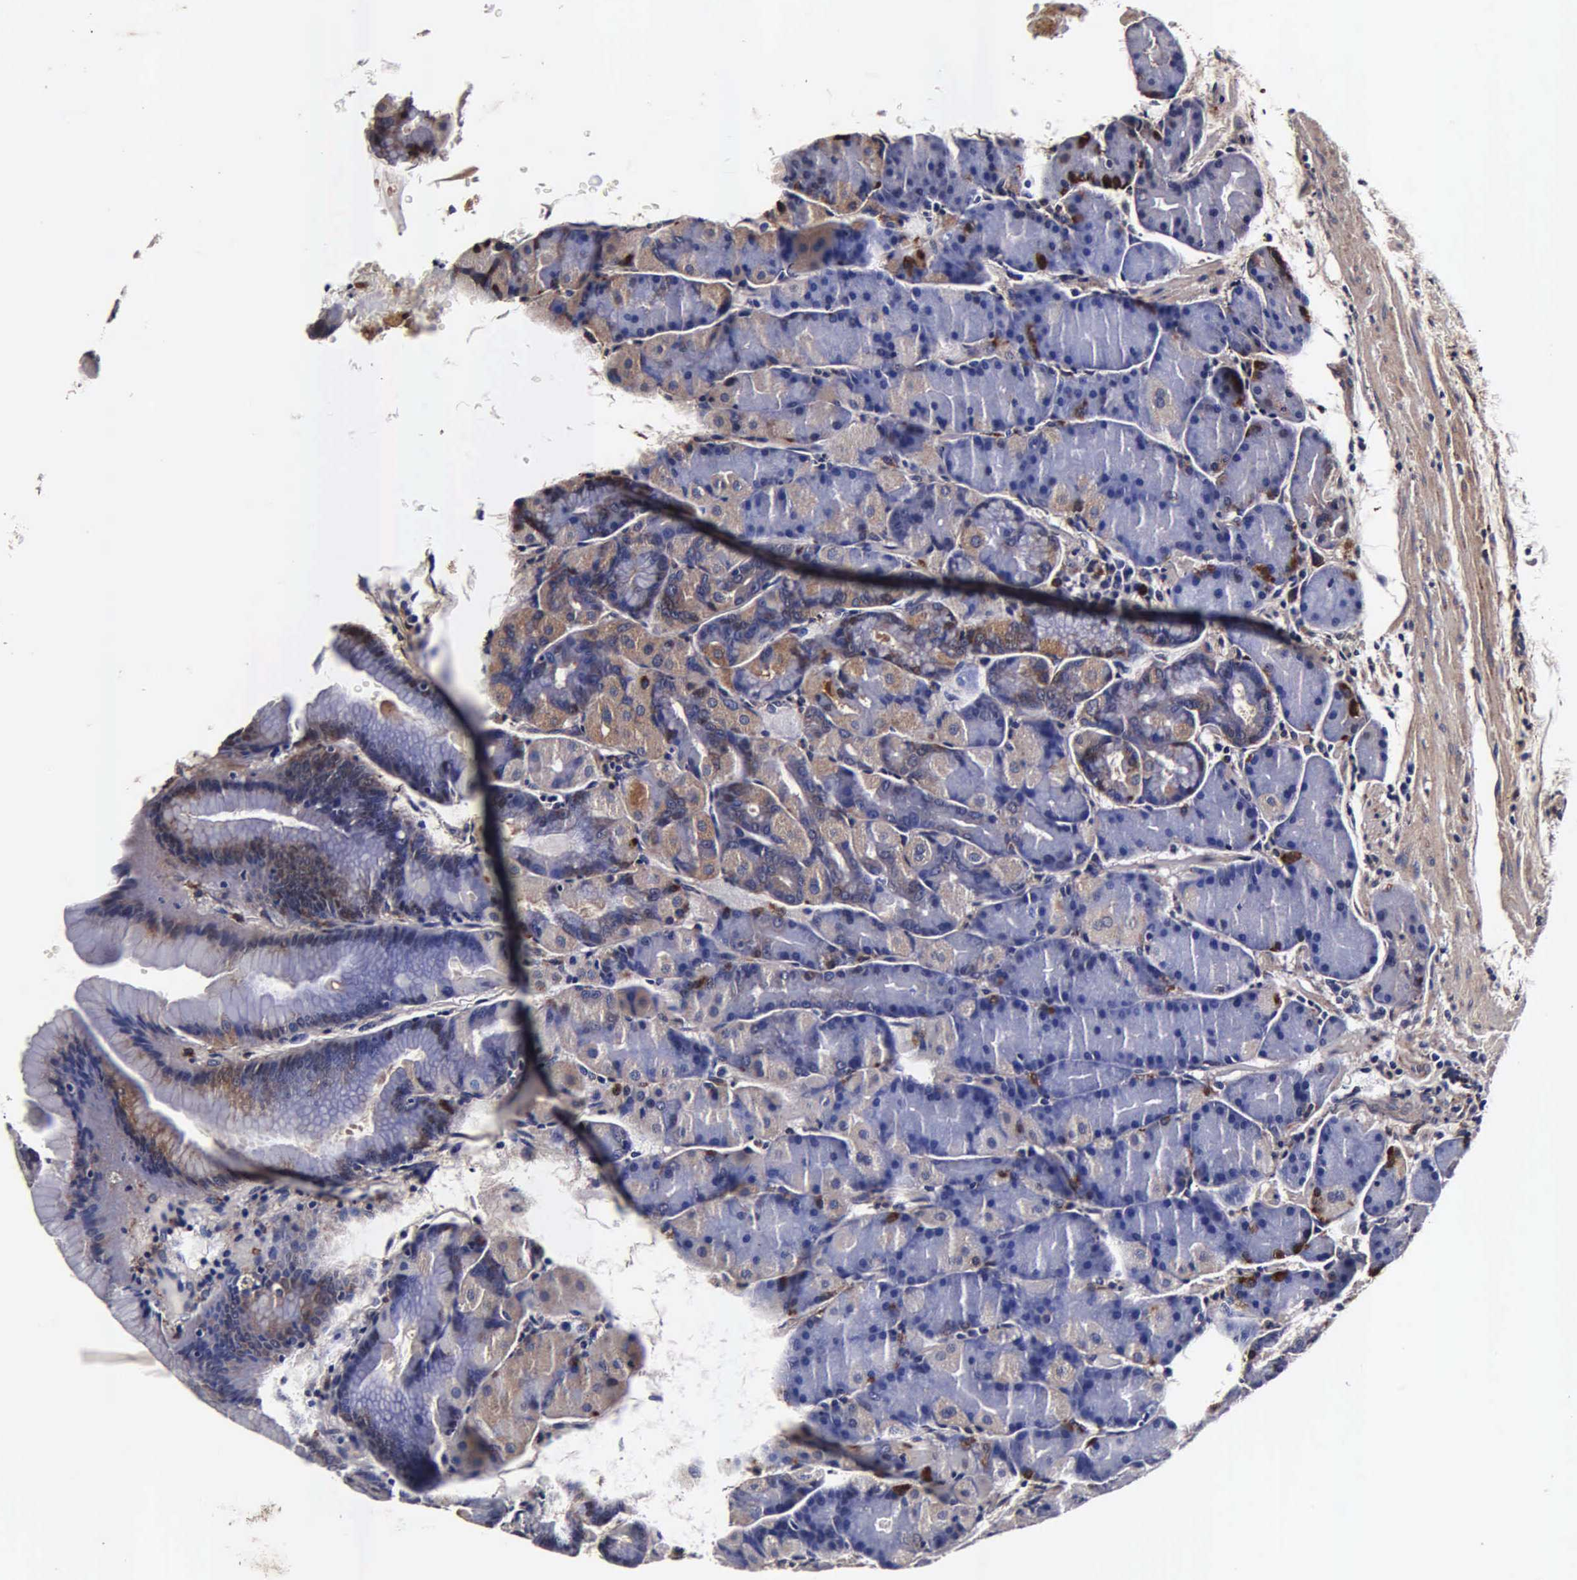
{"staining": {"intensity": "moderate", "quantity": "25%-75%", "location": "cytoplasmic/membranous"}, "tissue": "stomach", "cell_type": "Glandular cells", "image_type": "normal", "snomed": [{"axis": "morphology", "description": "Normal tissue, NOS"}, {"axis": "topography", "description": "Stomach, upper"}], "caption": "Benign stomach shows moderate cytoplasmic/membranous positivity in approximately 25%-75% of glandular cells, visualized by immunohistochemistry.", "gene": "CST3", "patient": {"sex": "male", "age": 57}}